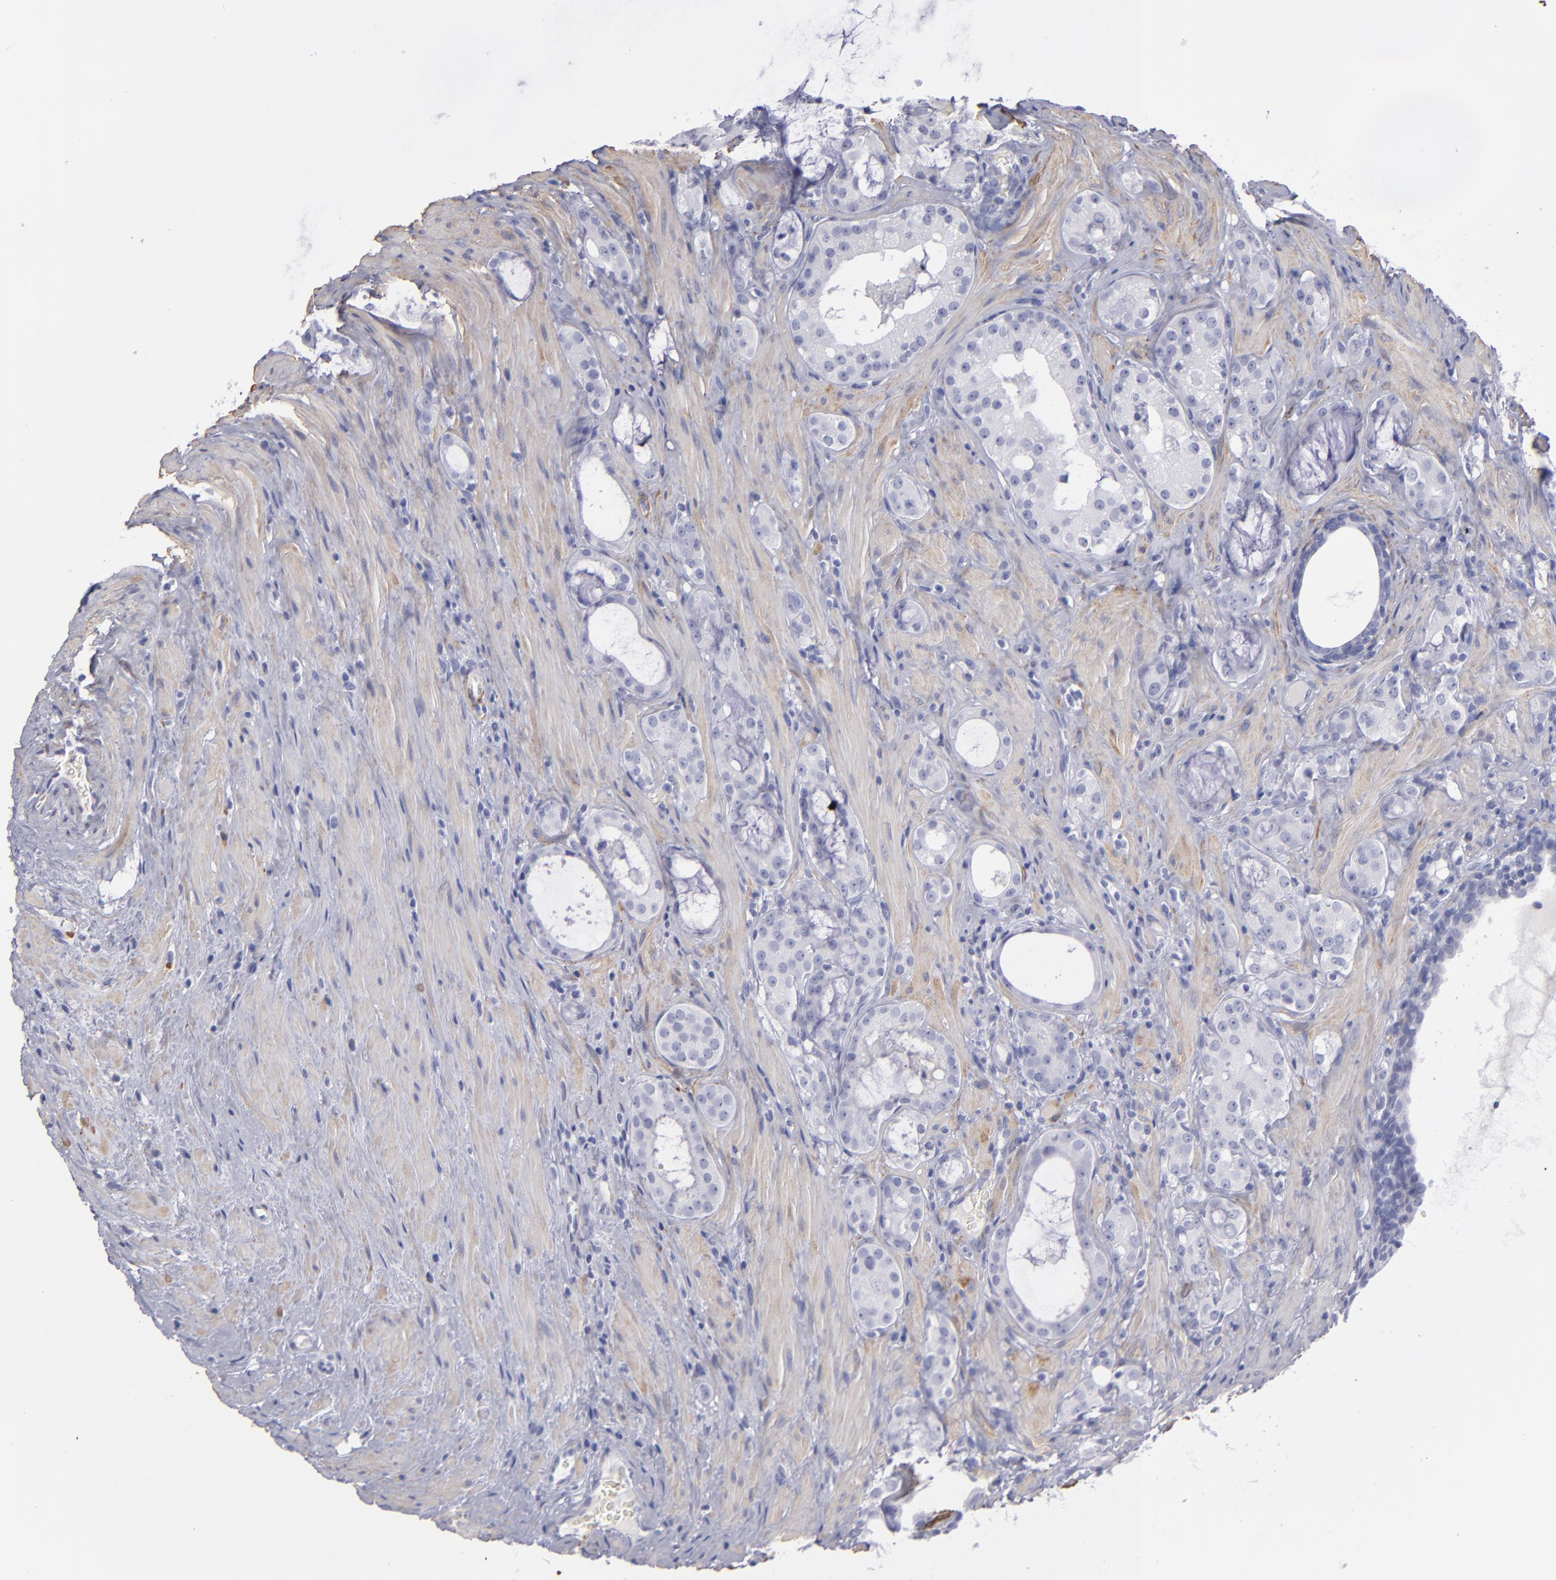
{"staining": {"intensity": "negative", "quantity": "none", "location": "none"}, "tissue": "prostate cancer", "cell_type": "Tumor cells", "image_type": "cancer", "snomed": [{"axis": "morphology", "description": "Adenocarcinoma, Medium grade"}, {"axis": "topography", "description": "Prostate"}], "caption": "A high-resolution photomicrograph shows IHC staining of prostate cancer (adenocarcinoma (medium-grade)), which displays no significant expression in tumor cells. (IHC, brightfield microscopy, high magnification).", "gene": "MYH11", "patient": {"sex": "male", "age": 73}}